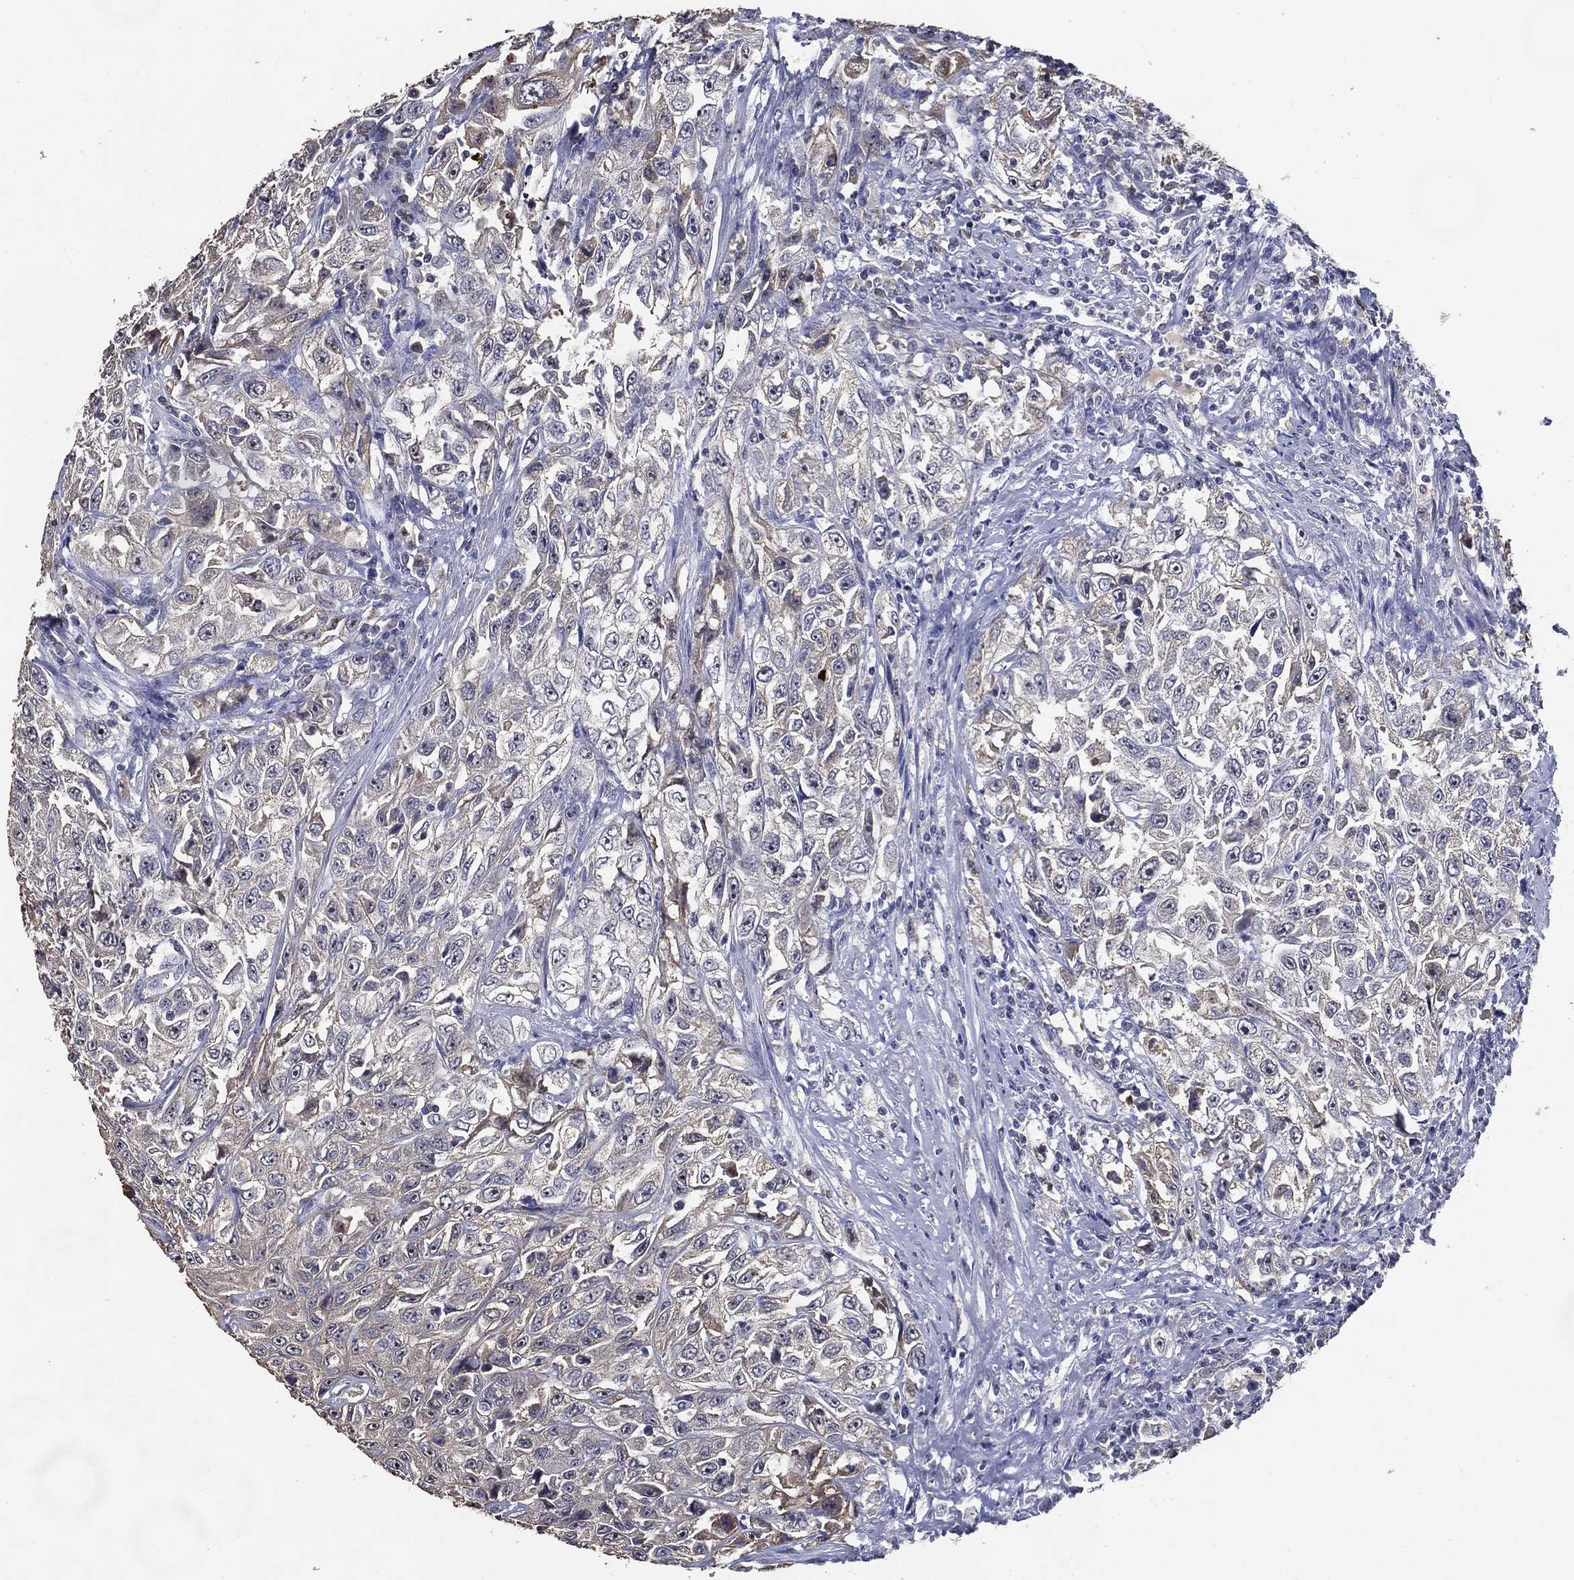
{"staining": {"intensity": "negative", "quantity": "none", "location": "none"}, "tissue": "urothelial cancer", "cell_type": "Tumor cells", "image_type": "cancer", "snomed": [{"axis": "morphology", "description": "Urothelial carcinoma, High grade"}, {"axis": "topography", "description": "Urinary bladder"}], "caption": "Tumor cells are negative for brown protein staining in urothelial carcinoma (high-grade).", "gene": "EFNA1", "patient": {"sex": "female", "age": 56}}